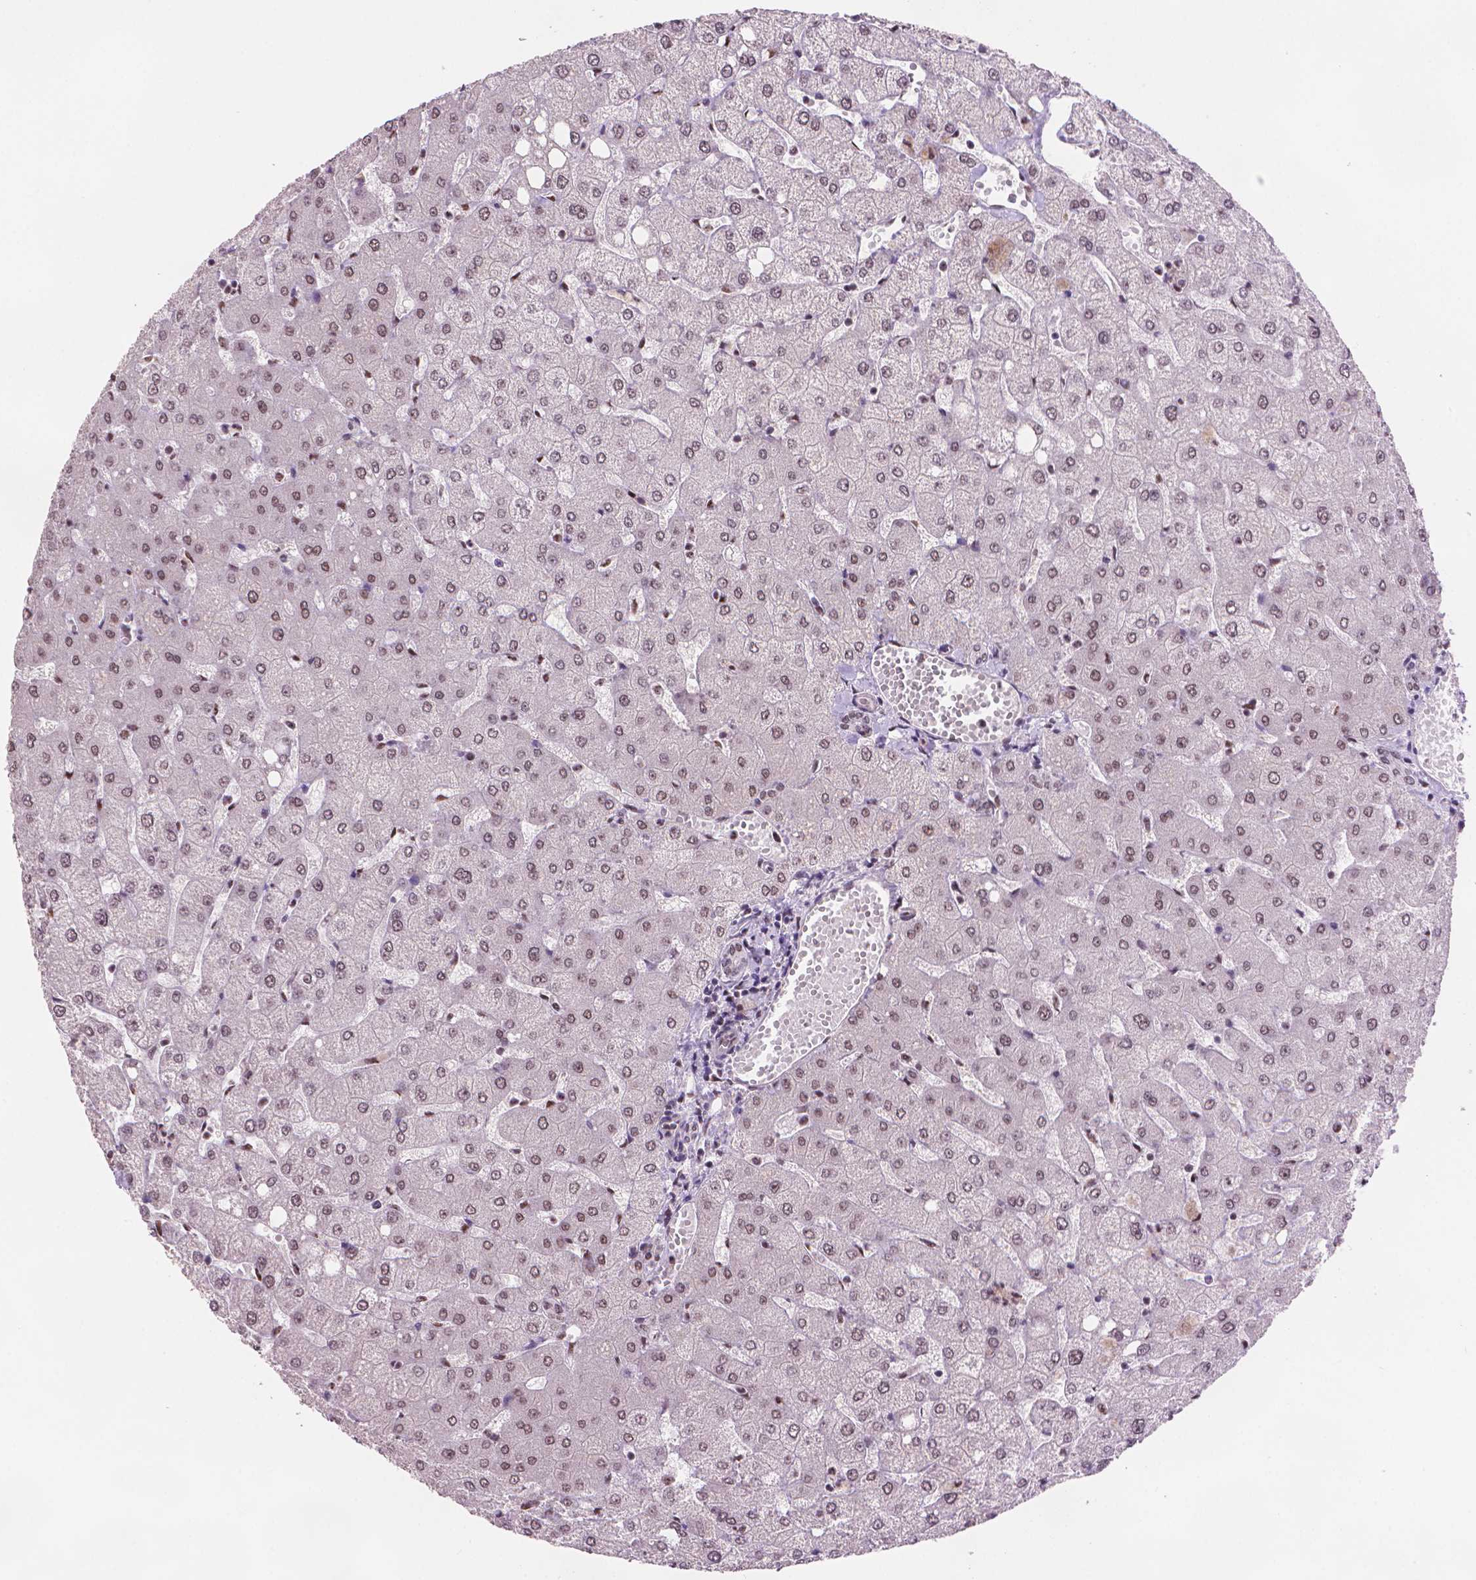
{"staining": {"intensity": "weak", "quantity": "25%-75%", "location": "nuclear"}, "tissue": "liver", "cell_type": "Cholangiocytes", "image_type": "normal", "snomed": [{"axis": "morphology", "description": "Normal tissue, NOS"}, {"axis": "topography", "description": "Liver"}], "caption": "Liver stained with DAB (3,3'-diaminobenzidine) immunohistochemistry (IHC) demonstrates low levels of weak nuclear expression in about 25%-75% of cholangiocytes.", "gene": "UBN1", "patient": {"sex": "female", "age": 54}}